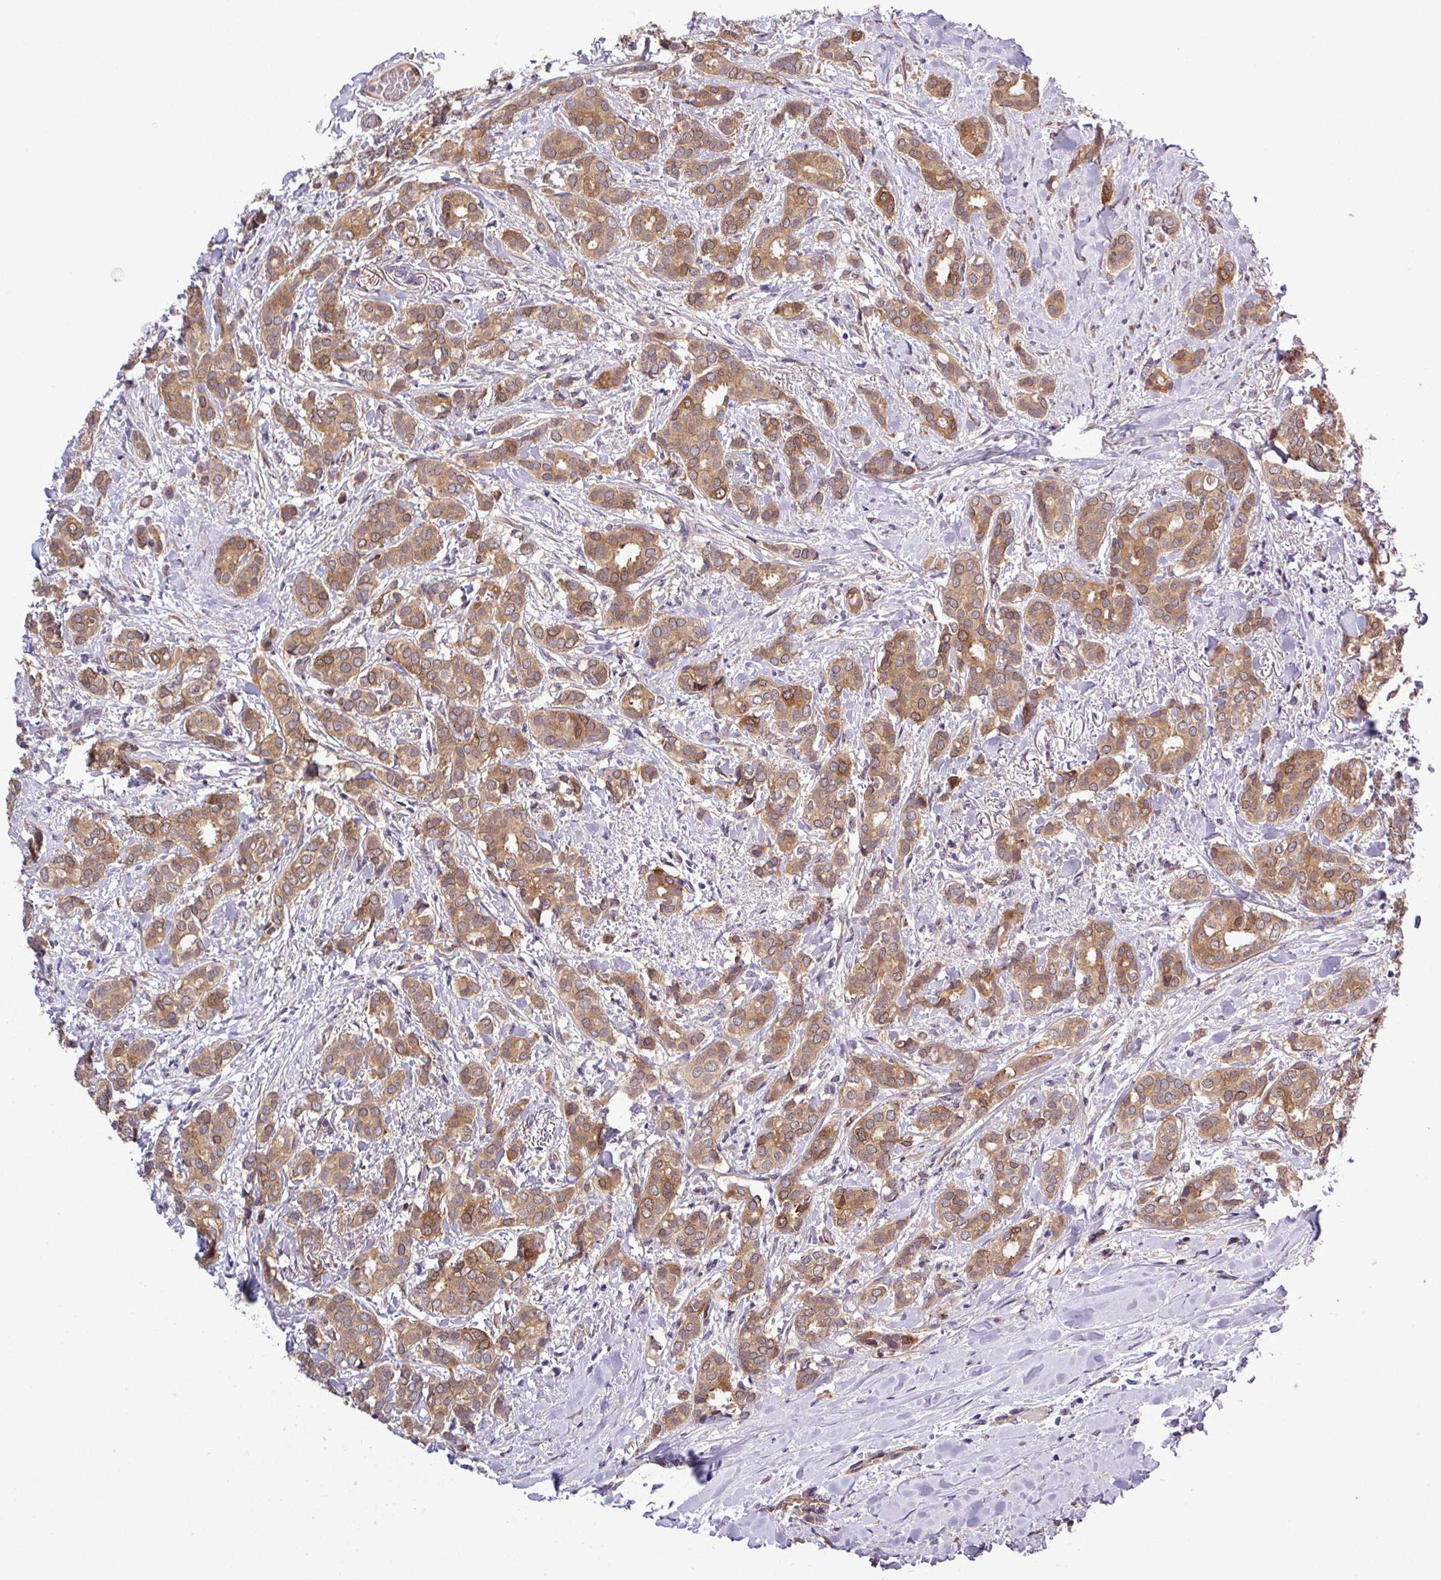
{"staining": {"intensity": "moderate", "quantity": ">75%", "location": "cytoplasmic/membranous"}, "tissue": "breast cancer", "cell_type": "Tumor cells", "image_type": "cancer", "snomed": [{"axis": "morphology", "description": "Duct carcinoma"}, {"axis": "topography", "description": "Breast"}], "caption": "This is a micrograph of immunohistochemistry staining of breast intraductal carcinoma, which shows moderate expression in the cytoplasmic/membranous of tumor cells.", "gene": "CARHSP1", "patient": {"sex": "female", "age": 73}}